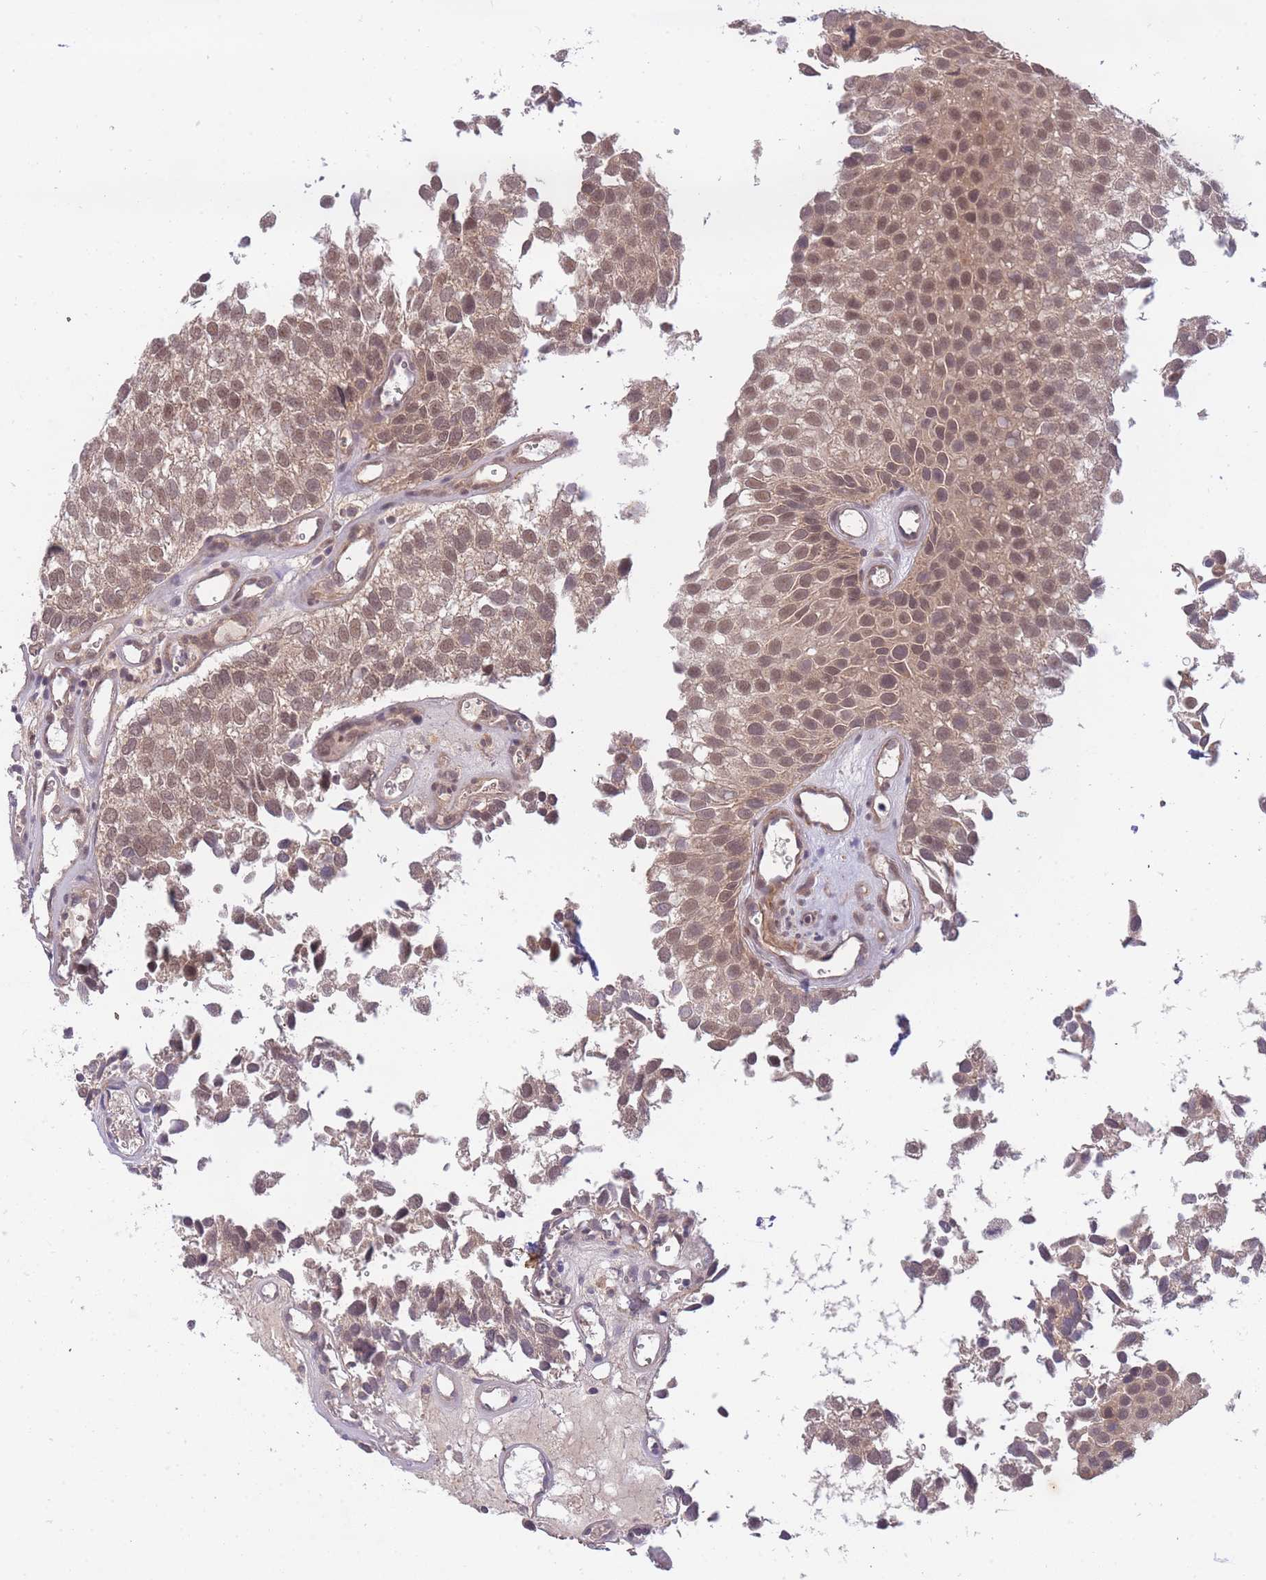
{"staining": {"intensity": "moderate", "quantity": ">75%", "location": "nuclear"}, "tissue": "urothelial cancer", "cell_type": "Tumor cells", "image_type": "cancer", "snomed": [{"axis": "morphology", "description": "Urothelial carcinoma, Low grade"}, {"axis": "topography", "description": "Urinary bladder"}], "caption": "Moderate nuclear protein expression is seen in approximately >75% of tumor cells in urothelial carcinoma (low-grade).", "gene": "SMC6", "patient": {"sex": "male", "age": 88}}